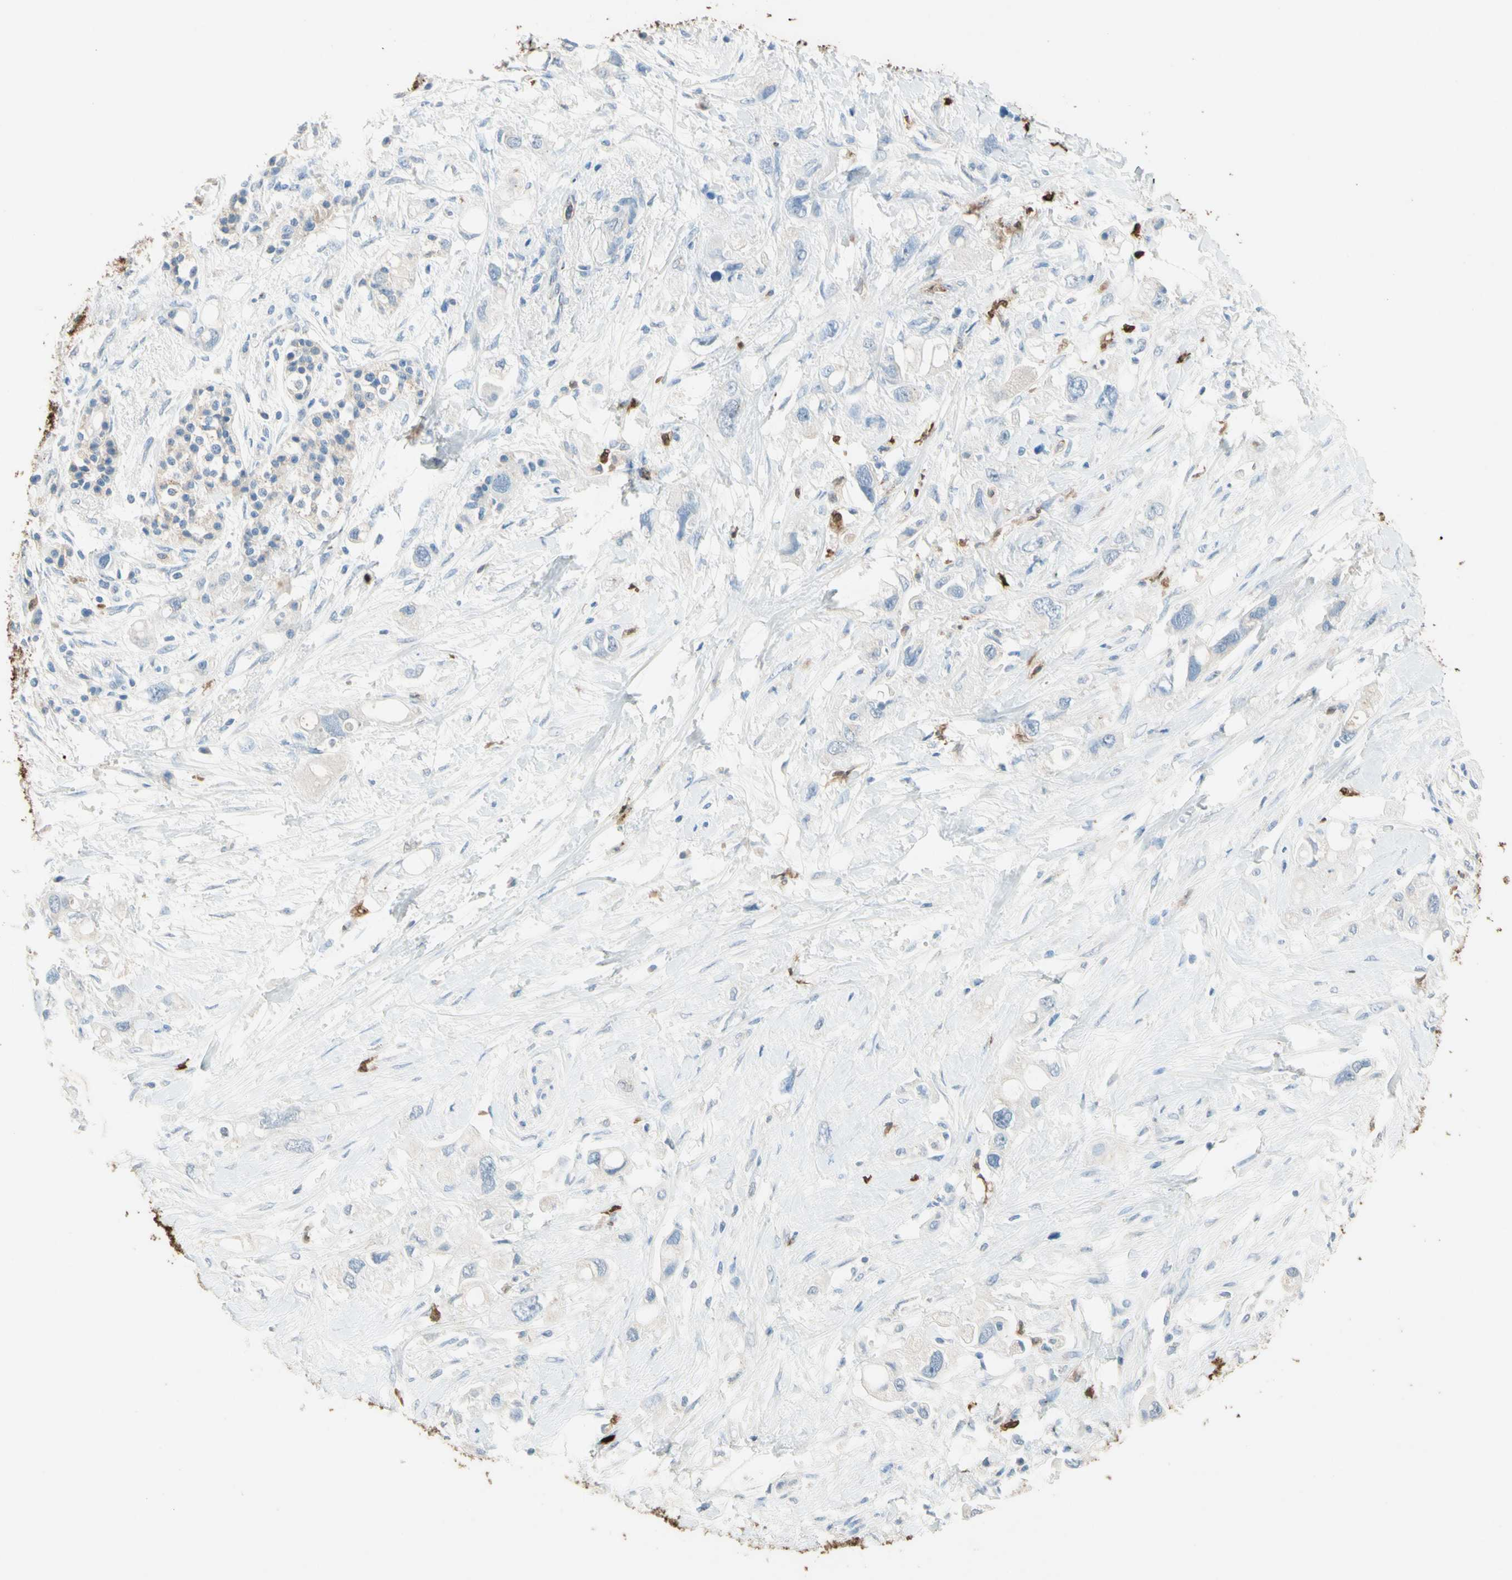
{"staining": {"intensity": "negative", "quantity": "none", "location": "none"}, "tissue": "pancreatic cancer", "cell_type": "Tumor cells", "image_type": "cancer", "snomed": [{"axis": "morphology", "description": "Adenocarcinoma, NOS"}, {"axis": "topography", "description": "Pancreas"}], "caption": "A high-resolution micrograph shows immunohistochemistry (IHC) staining of pancreatic adenocarcinoma, which displays no significant staining in tumor cells. (Brightfield microscopy of DAB immunohistochemistry (IHC) at high magnification).", "gene": "NFKBIZ", "patient": {"sex": "female", "age": 56}}